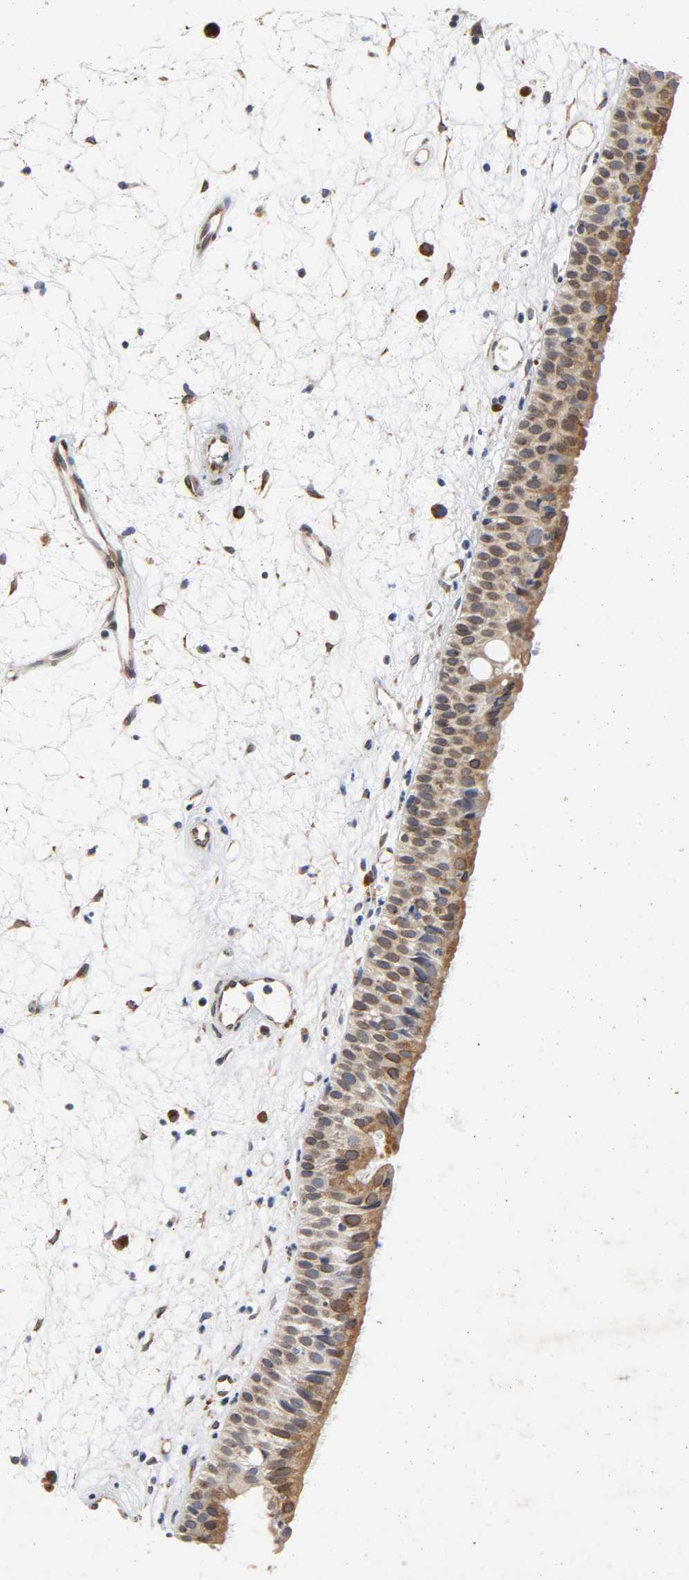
{"staining": {"intensity": "moderate", "quantity": ">75%", "location": "cytoplasmic/membranous"}, "tissue": "nasopharynx", "cell_type": "Respiratory epithelial cells", "image_type": "normal", "snomed": [{"axis": "morphology", "description": "Normal tissue, NOS"}, {"axis": "topography", "description": "Nasopharynx"}], "caption": "DAB (3,3'-diaminobenzidine) immunohistochemical staining of unremarkable nasopharynx shows moderate cytoplasmic/membranous protein expression in about >75% of respiratory epithelial cells. (DAB IHC with brightfield microscopy, high magnification).", "gene": "ASB6", "patient": {"sex": "female", "age": 54}}